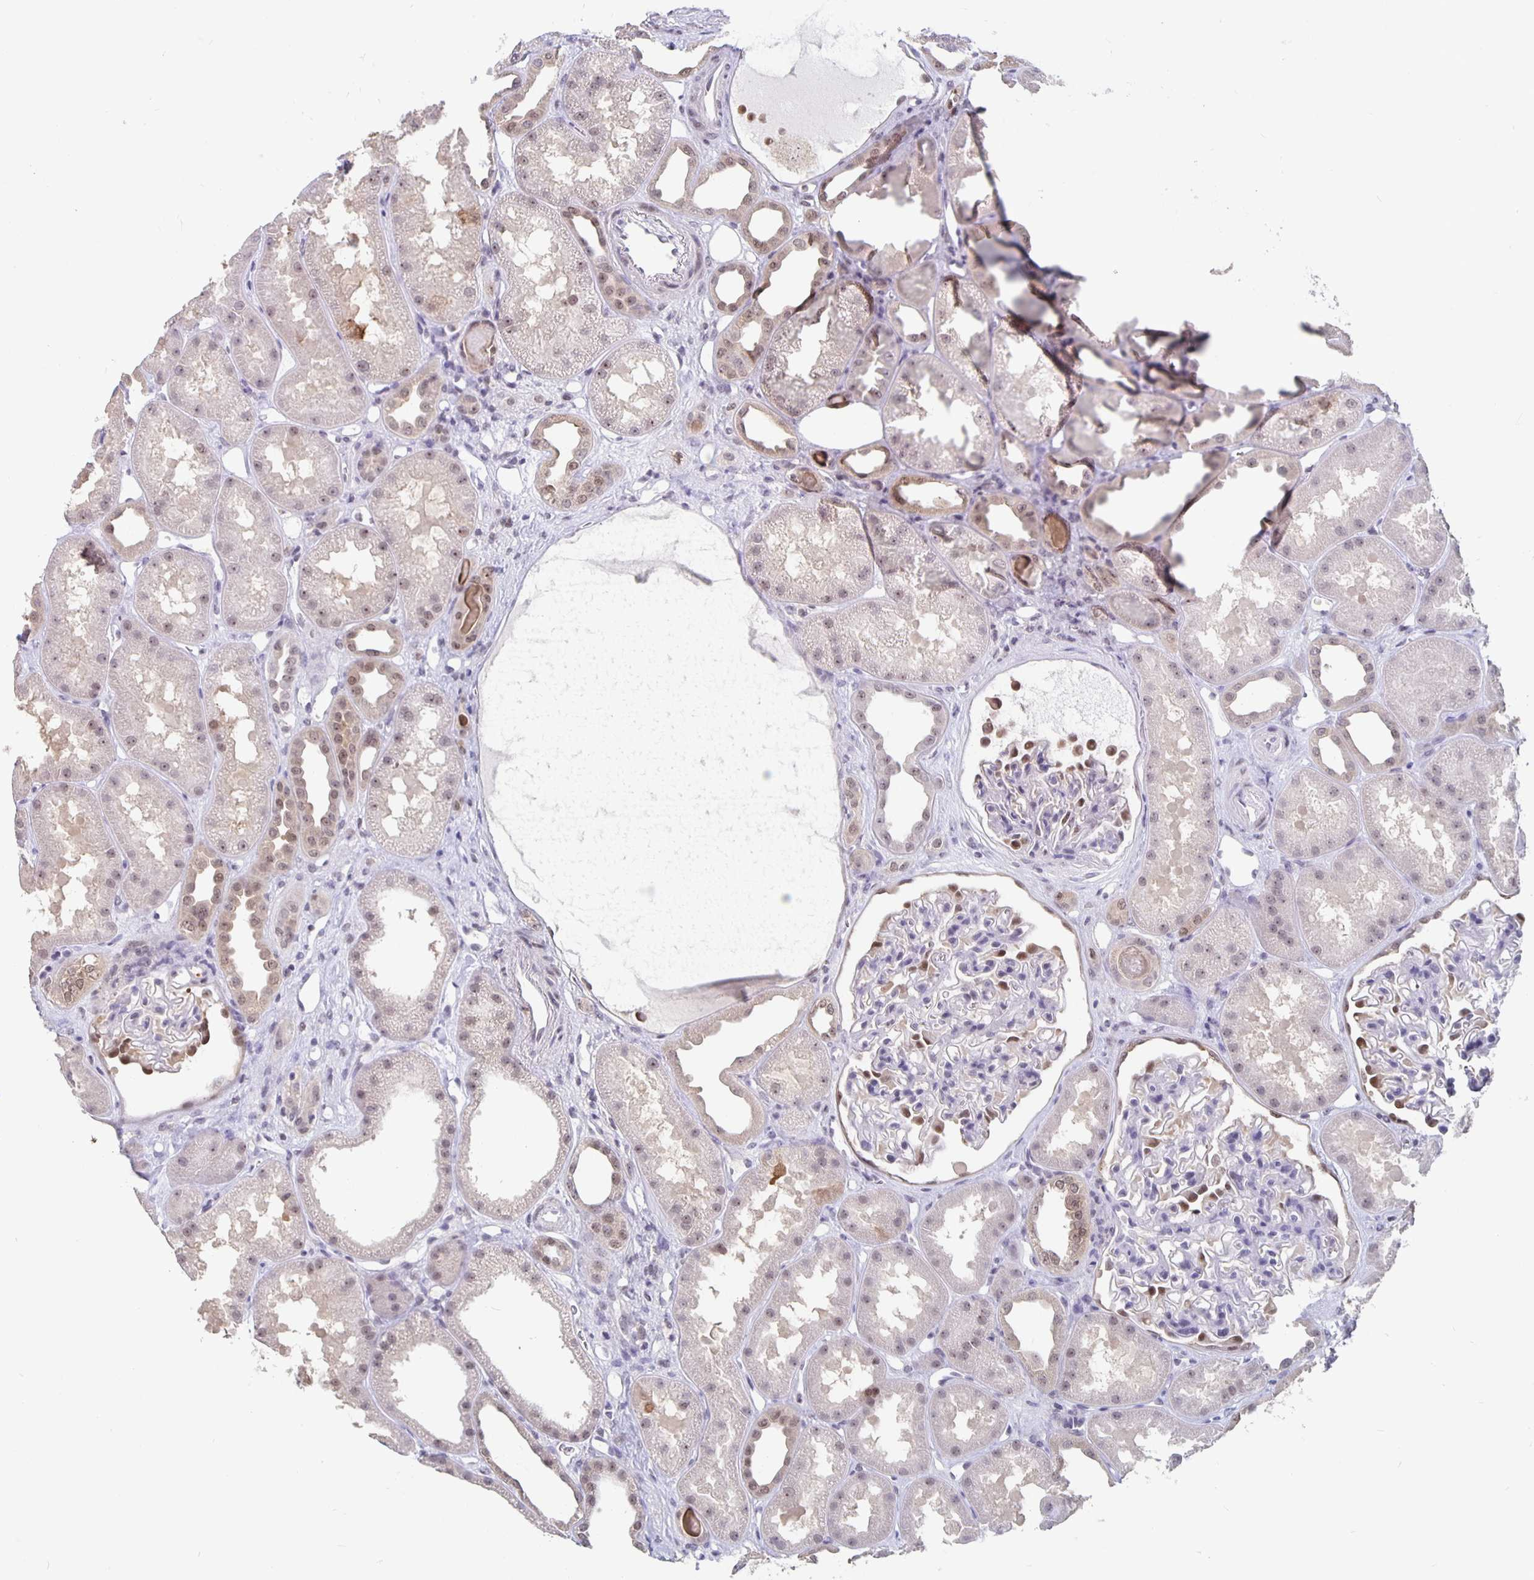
{"staining": {"intensity": "moderate", "quantity": "<25%", "location": "nuclear"}, "tissue": "kidney", "cell_type": "Cells in glomeruli", "image_type": "normal", "snomed": [{"axis": "morphology", "description": "Normal tissue, NOS"}, {"axis": "topography", "description": "Kidney"}], "caption": "This histopathology image shows IHC staining of unremarkable human kidney, with low moderate nuclear staining in approximately <25% of cells in glomeruli.", "gene": "ZNF691", "patient": {"sex": "male", "age": 61}}